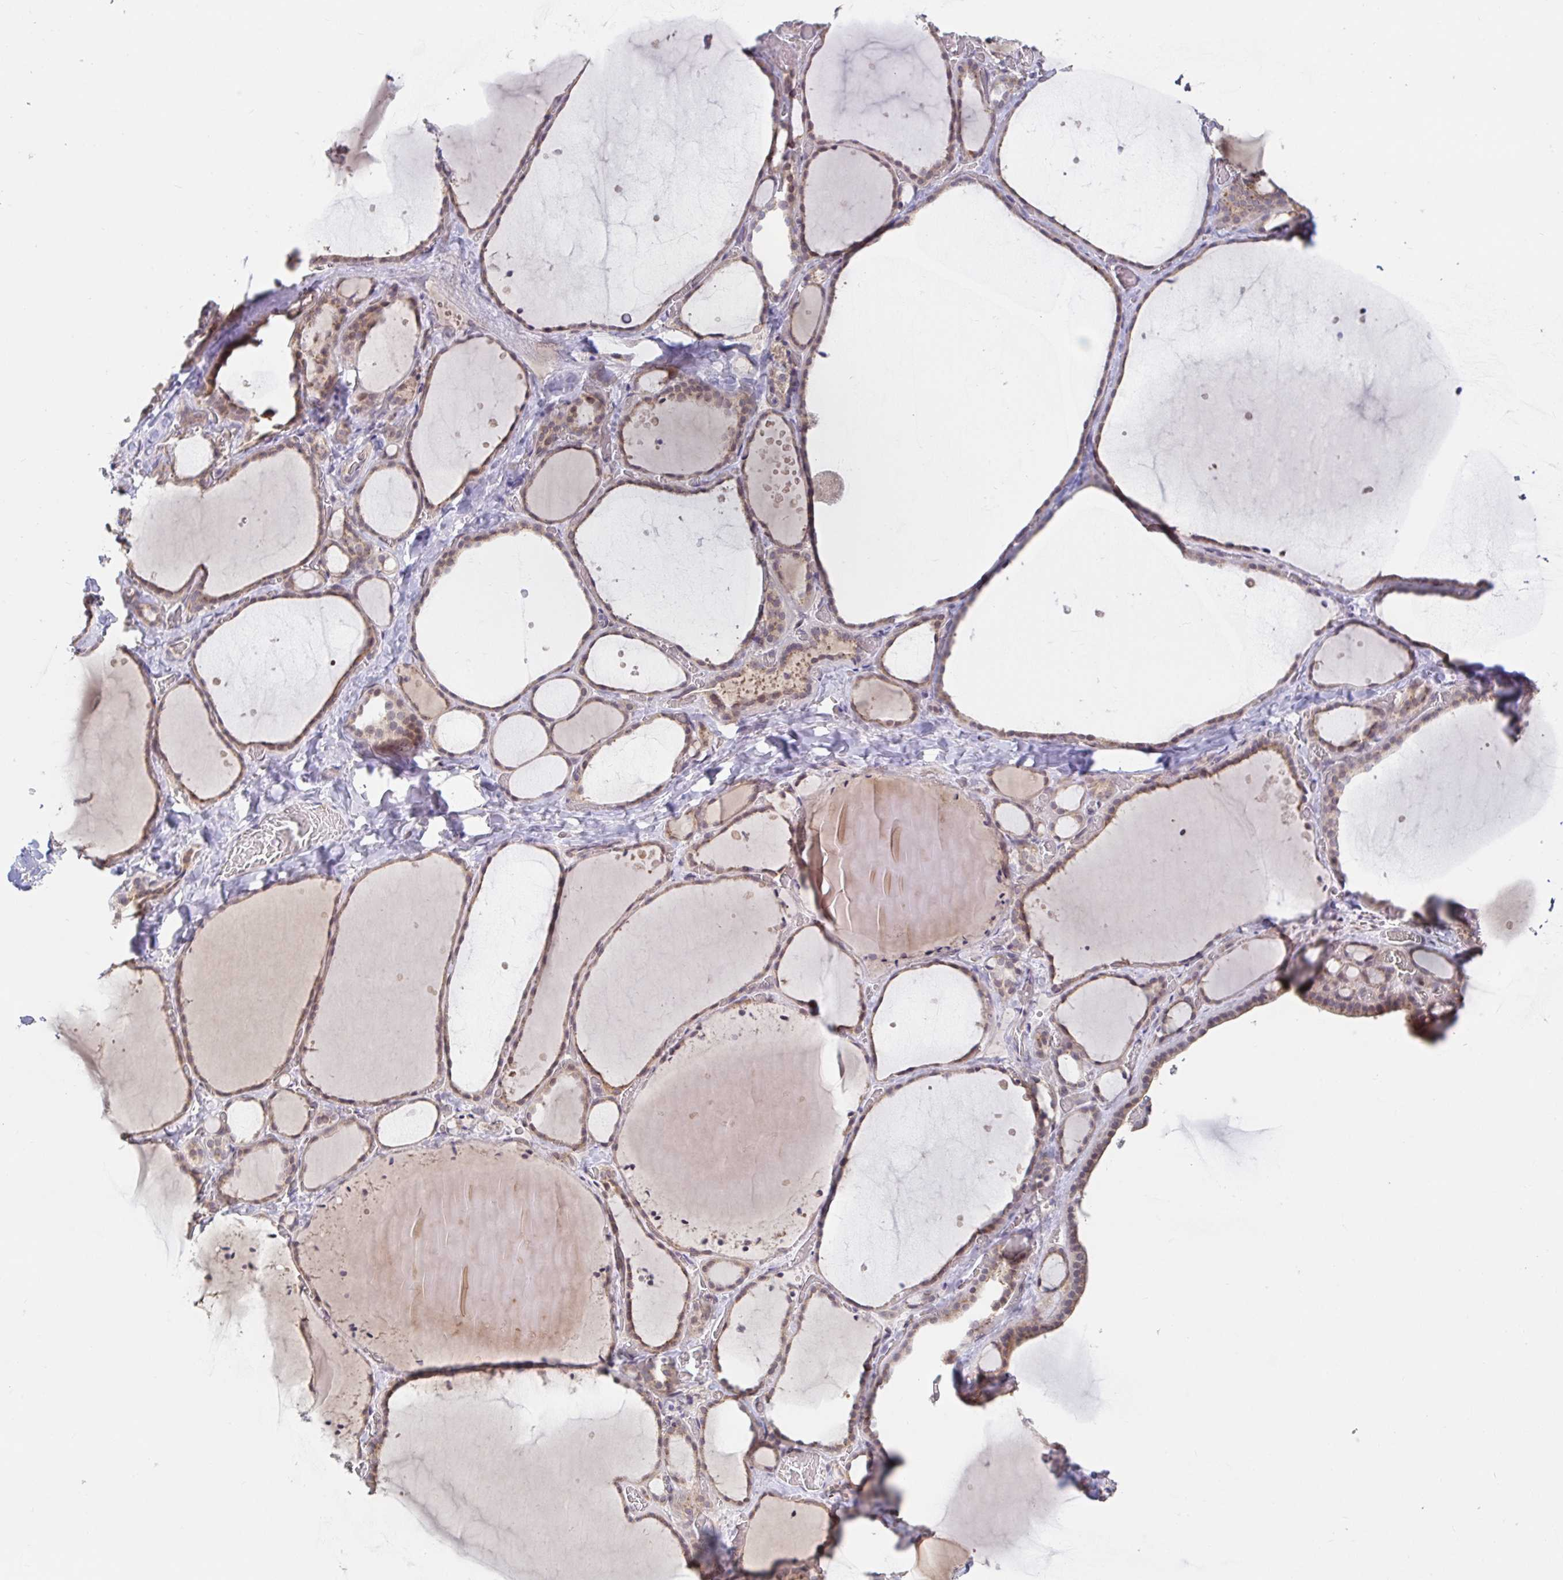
{"staining": {"intensity": "weak", "quantity": ">75%", "location": "cytoplasmic/membranous"}, "tissue": "thyroid gland", "cell_type": "Glandular cells", "image_type": "normal", "snomed": [{"axis": "morphology", "description": "Normal tissue, NOS"}, {"axis": "topography", "description": "Thyroid gland"}], "caption": "Immunohistochemical staining of benign human thyroid gland displays low levels of weak cytoplasmic/membranous staining in about >75% of glandular cells.", "gene": "LARP1", "patient": {"sex": "female", "age": 36}}